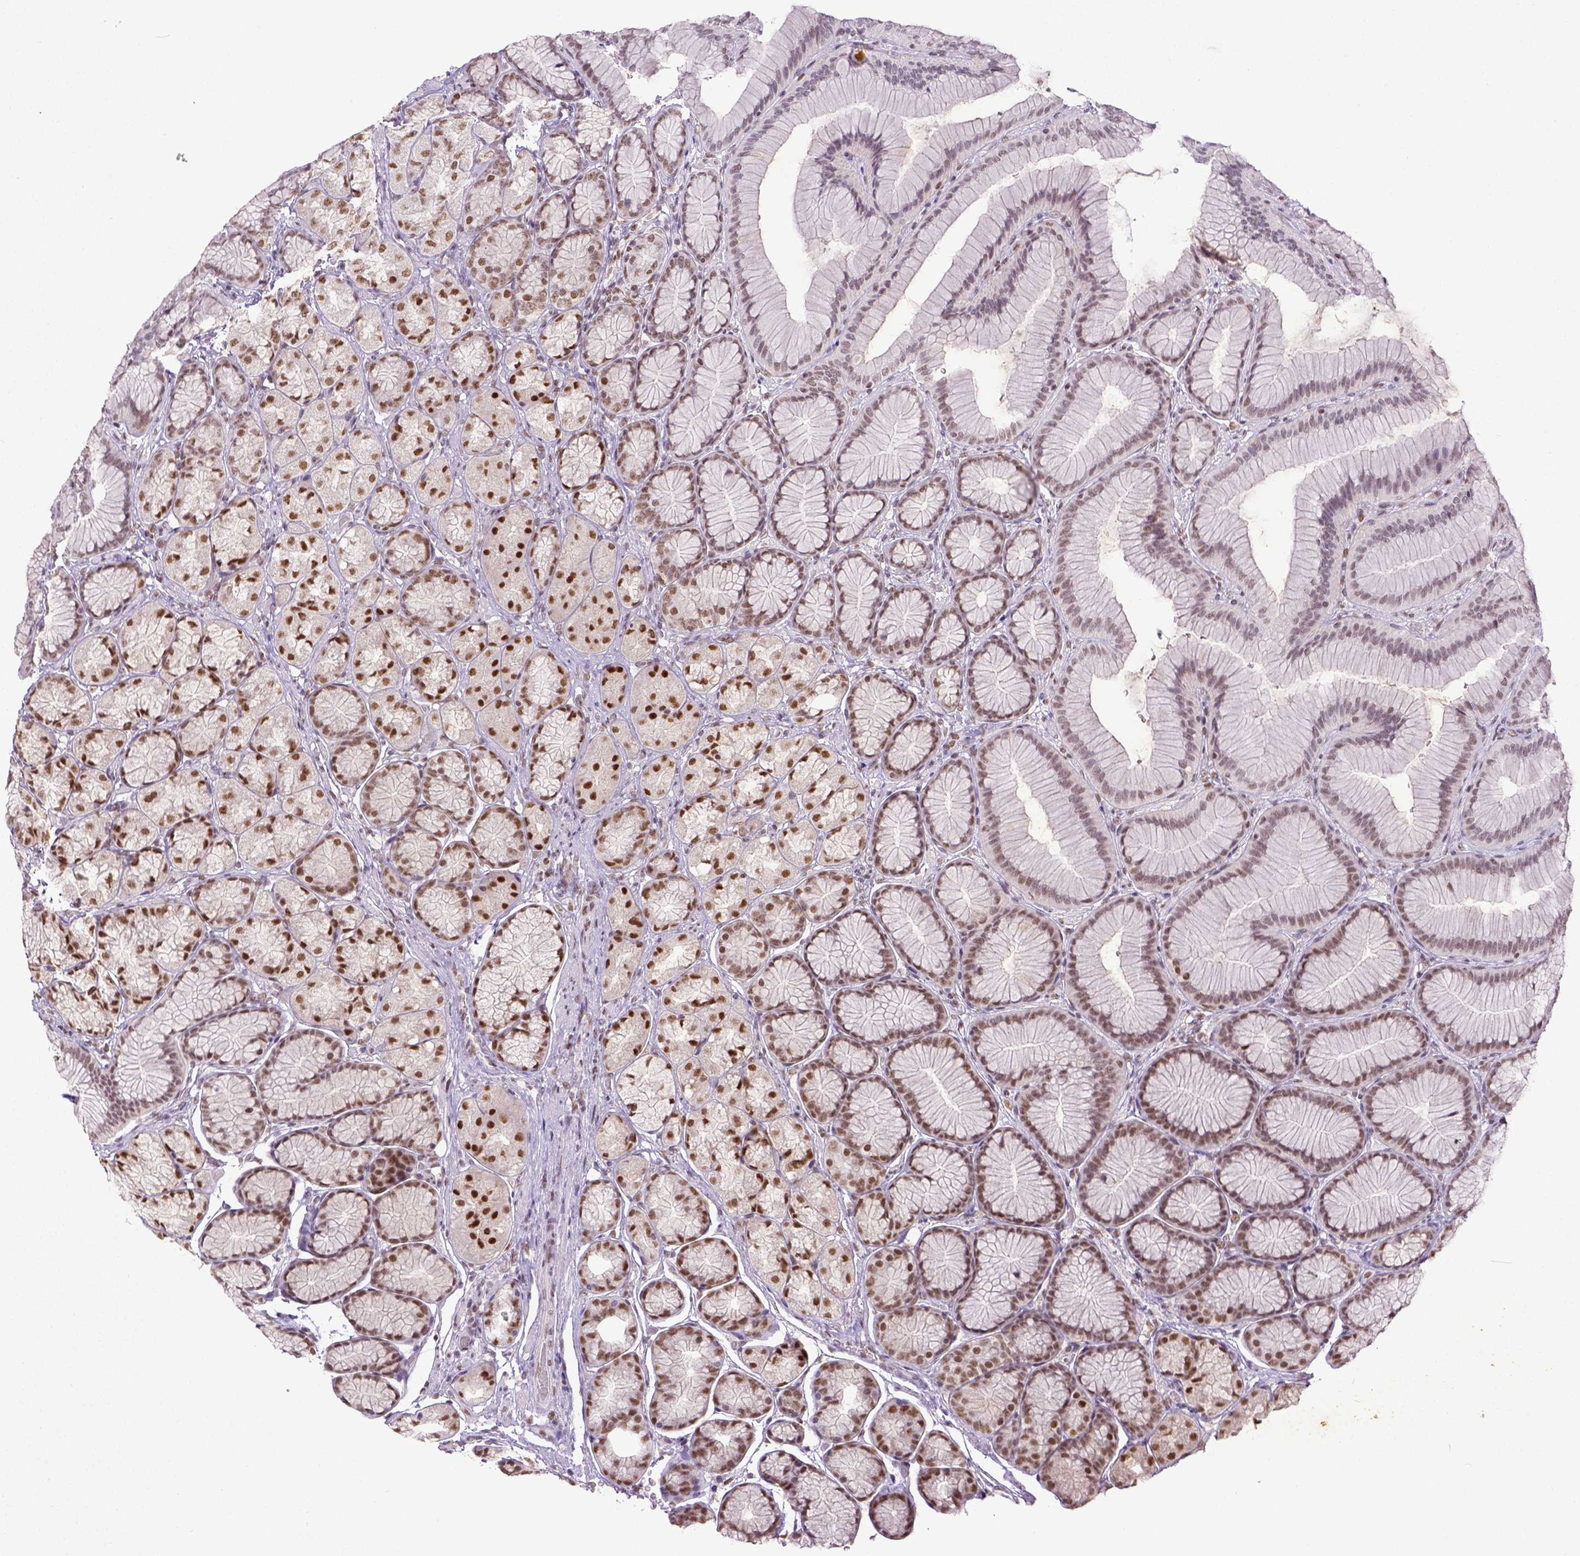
{"staining": {"intensity": "strong", "quantity": ">75%", "location": "nuclear"}, "tissue": "stomach", "cell_type": "Glandular cells", "image_type": "normal", "snomed": [{"axis": "morphology", "description": "Normal tissue, NOS"}, {"axis": "morphology", "description": "Adenocarcinoma, NOS"}, {"axis": "morphology", "description": "Adenocarcinoma, High grade"}, {"axis": "topography", "description": "Stomach, upper"}, {"axis": "topography", "description": "Stomach"}], "caption": "Protein expression analysis of normal human stomach reveals strong nuclear positivity in about >75% of glandular cells.", "gene": "ERCC1", "patient": {"sex": "female", "age": 65}}